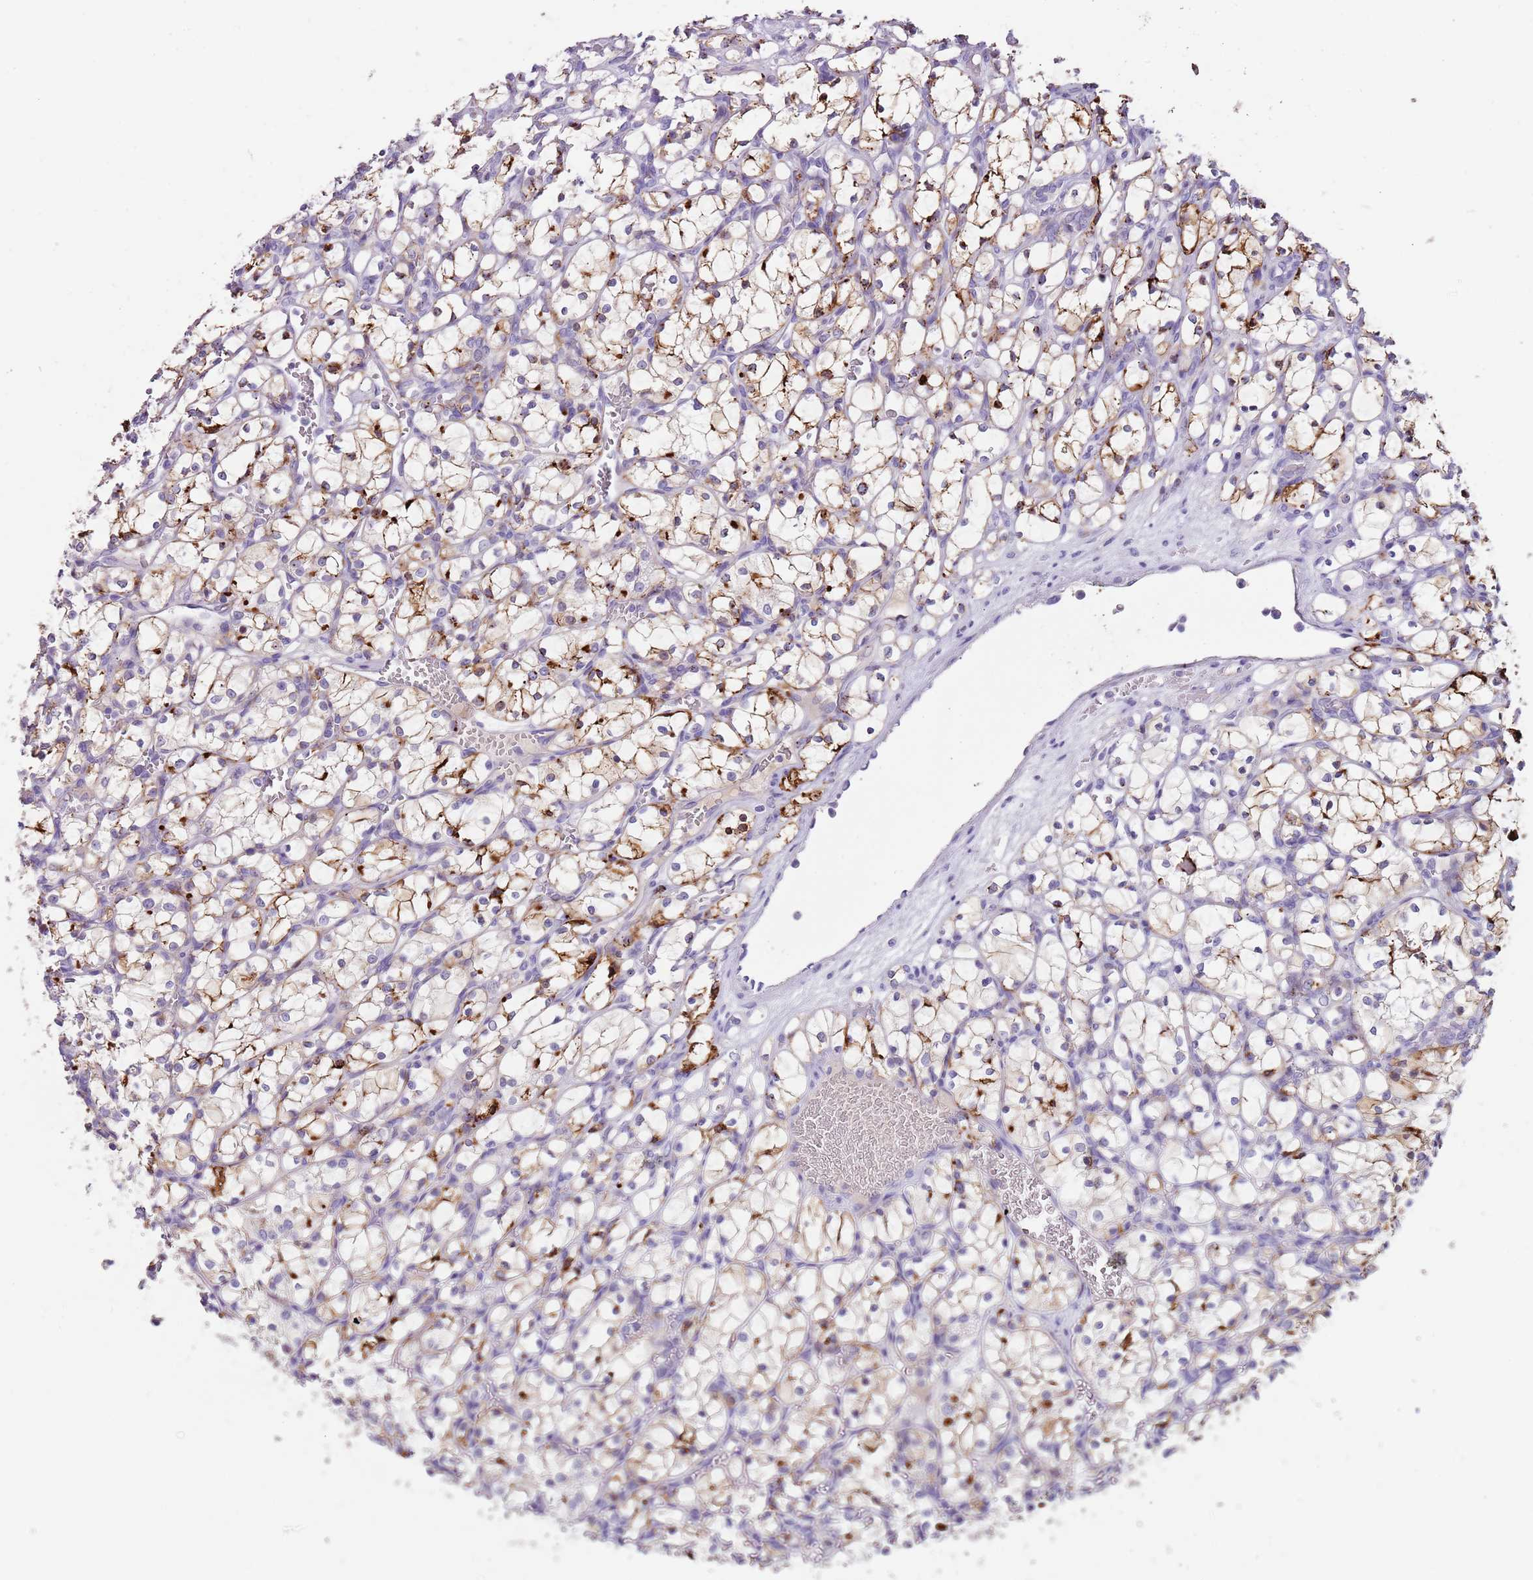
{"staining": {"intensity": "strong", "quantity": "25%-75%", "location": "cytoplasmic/membranous"}, "tissue": "renal cancer", "cell_type": "Tumor cells", "image_type": "cancer", "snomed": [{"axis": "morphology", "description": "Adenocarcinoma, NOS"}, {"axis": "topography", "description": "Kidney"}], "caption": "Adenocarcinoma (renal) stained for a protein (brown) reveals strong cytoplasmic/membranous positive expression in approximately 25%-75% of tumor cells.", "gene": "C2CD3", "patient": {"sex": "female", "age": 69}}